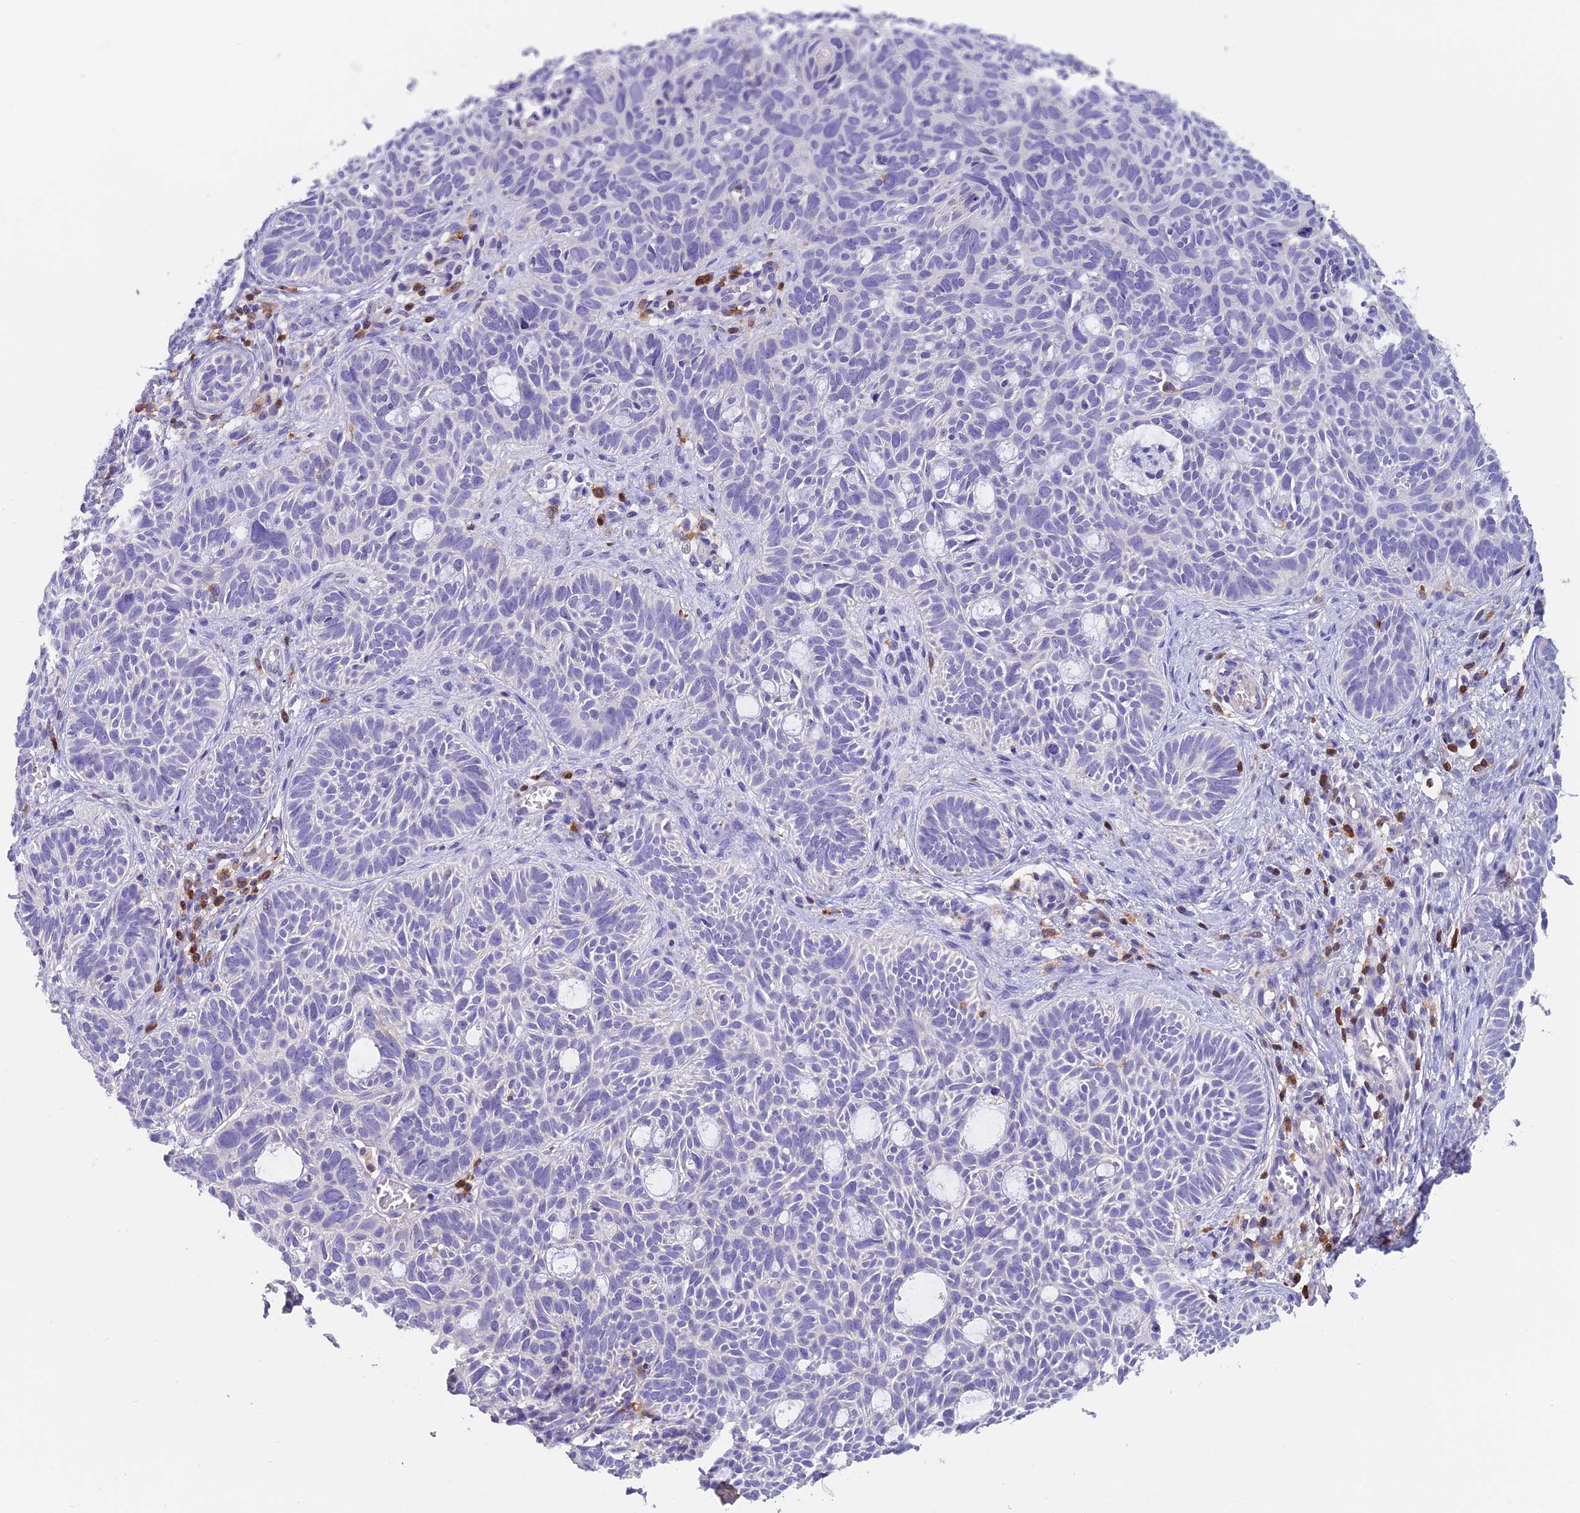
{"staining": {"intensity": "negative", "quantity": "none", "location": "none"}, "tissue": "skin cancer", "cell_type": "Tumor cells", "image_type": "cancer", "snomed": [{"axis": "morphology", "description": "Basal cell carcinoma"}, {"axis": "topography", "description": "Skin"}], "caption": "Tumor cells are negative for brown protein staining in skin cancer (basal cell carcinoma).", "gene": "LPXN", "patient": {"sex": "male", "age": 69}}